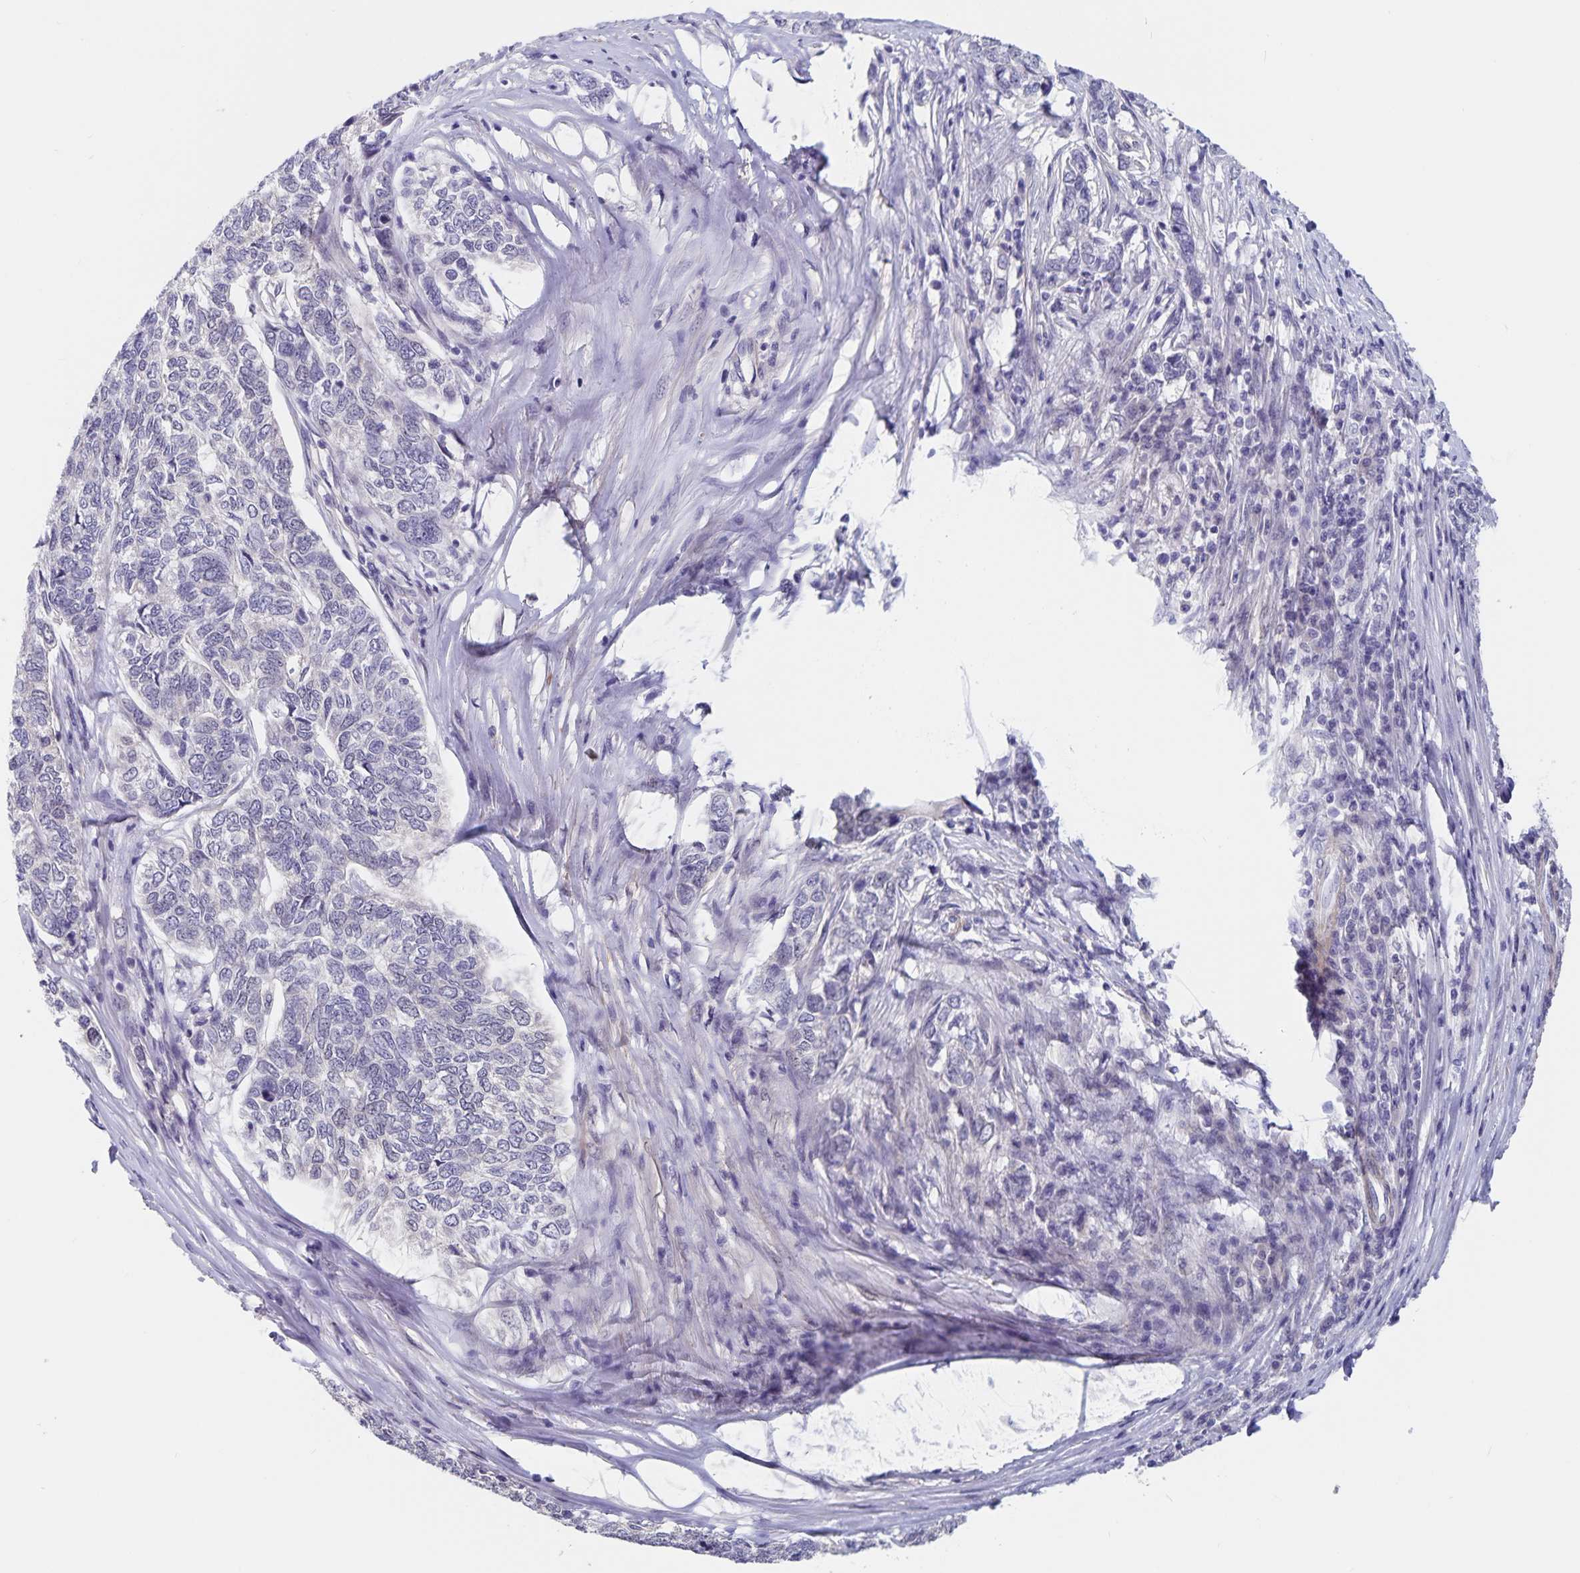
{"staining": {"intensity": "negative", "quantity": "none", "location": "none"}, "tissue": "skin cancer", "cell_type": "Tumor cells", "image_type": "cancer", "snomed": [{"axis": "morphology", "description": "Basal cell carcinoma"}, {"axis": "topography", "description": "Skin"}], "caption": "An IHC micrograph of skin cancer is shown. There is no staining in tumor cells of skin cancer. Brightfield microscopy of IHC stained with DAB (3,3'-diaminobenzidine) (brown) and hematoxylin (blue), captured at high magnification.", "gene": "BAG6", "patient": {"sex": "female", "age": 65}}